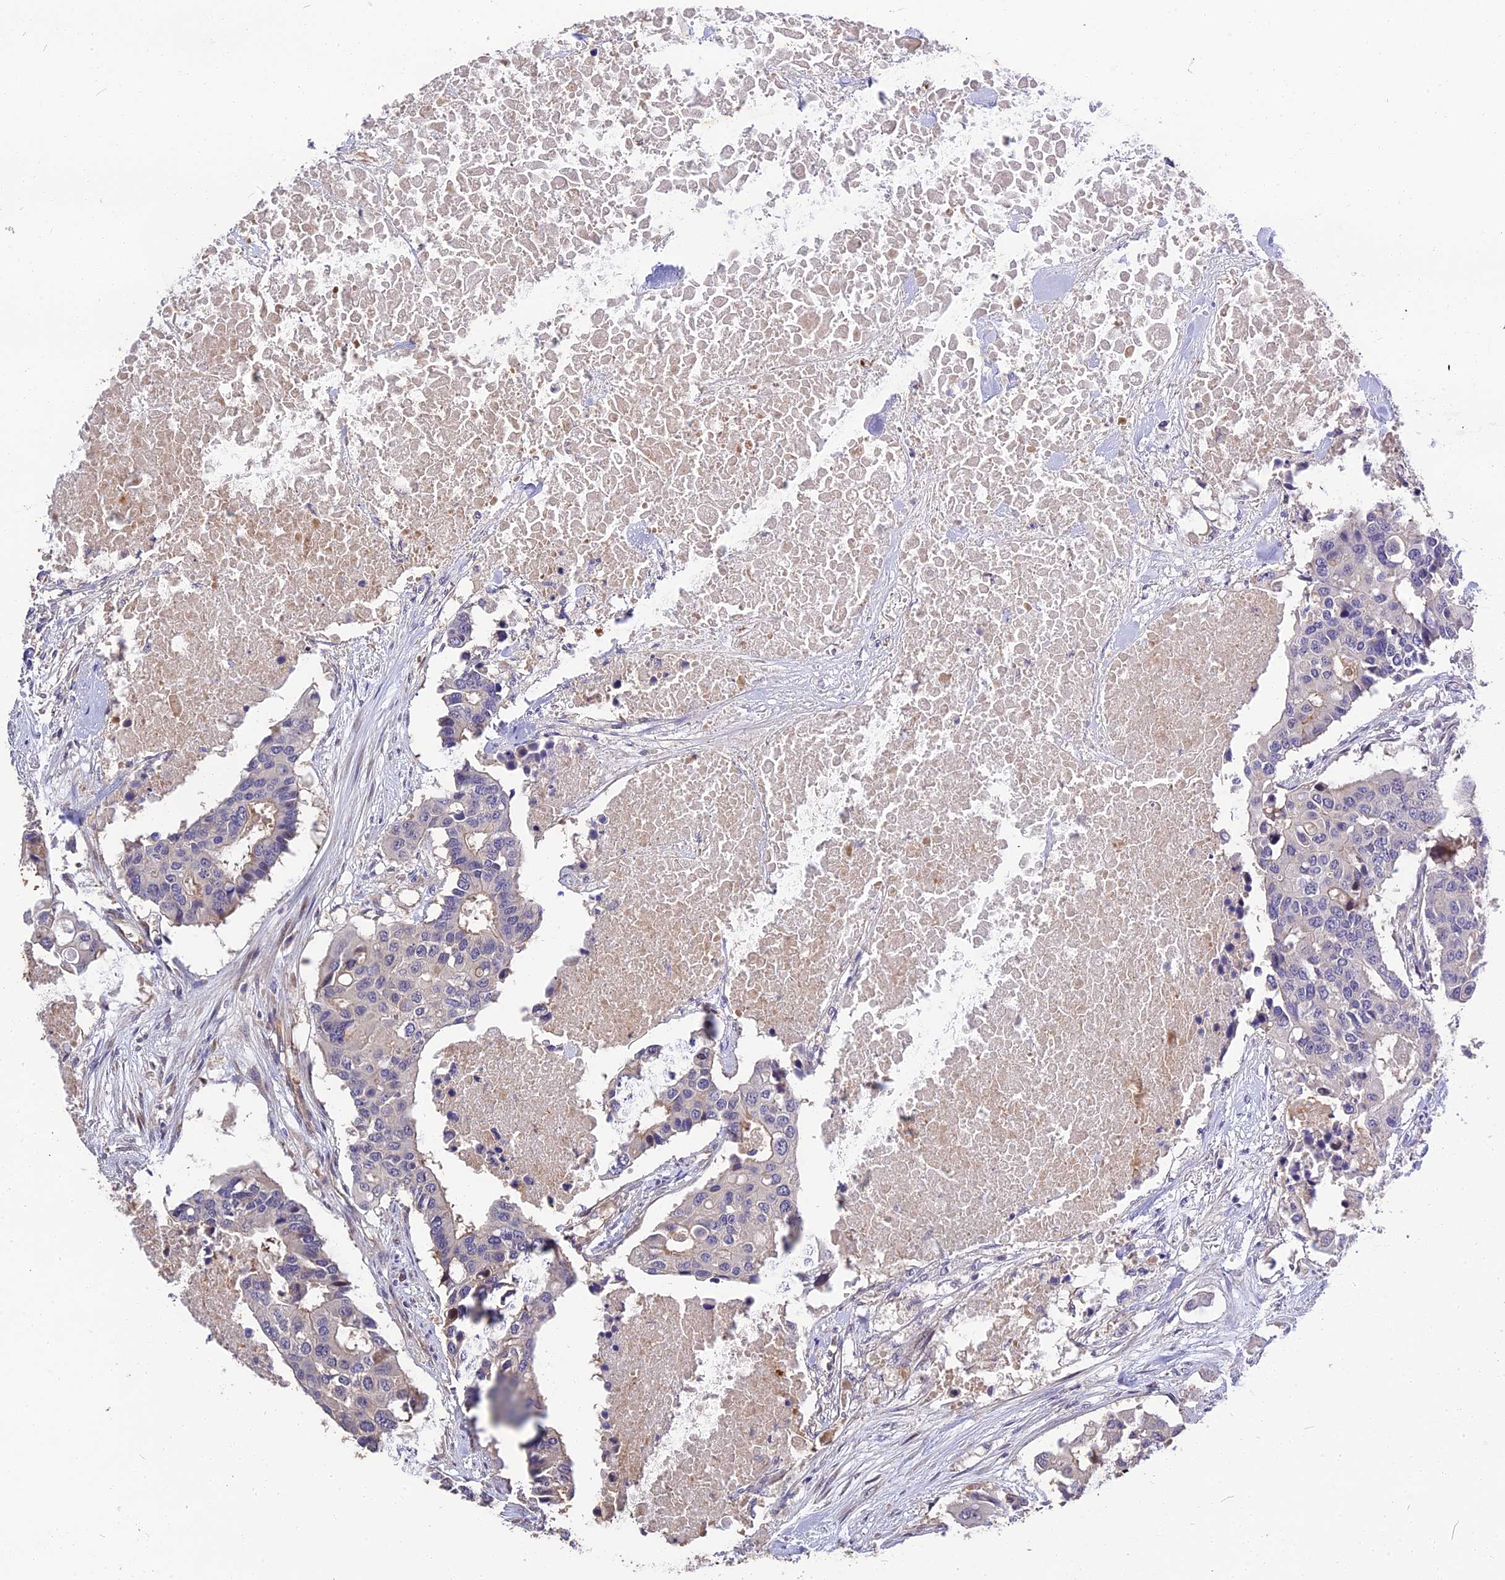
{"staining": {"intensity": "negative", "quantity": "none", "location": "none"}, "tissue": "colorectal cancer", "cell_type": "Tumor cells", "image_type": "cancer", "snomed": [{"axis": "morphology", "description": "Adenocarcinoma, NOS"}, {"axis": "topography", "description": "Colon"}], "caption": "An image of colorectal cancer (adenocarcinoma) stained for a protein demonstrates no brown staining in tumor cells.", "gene": "MFSD2A", "patient": {"sex": "male", "age": 77}}